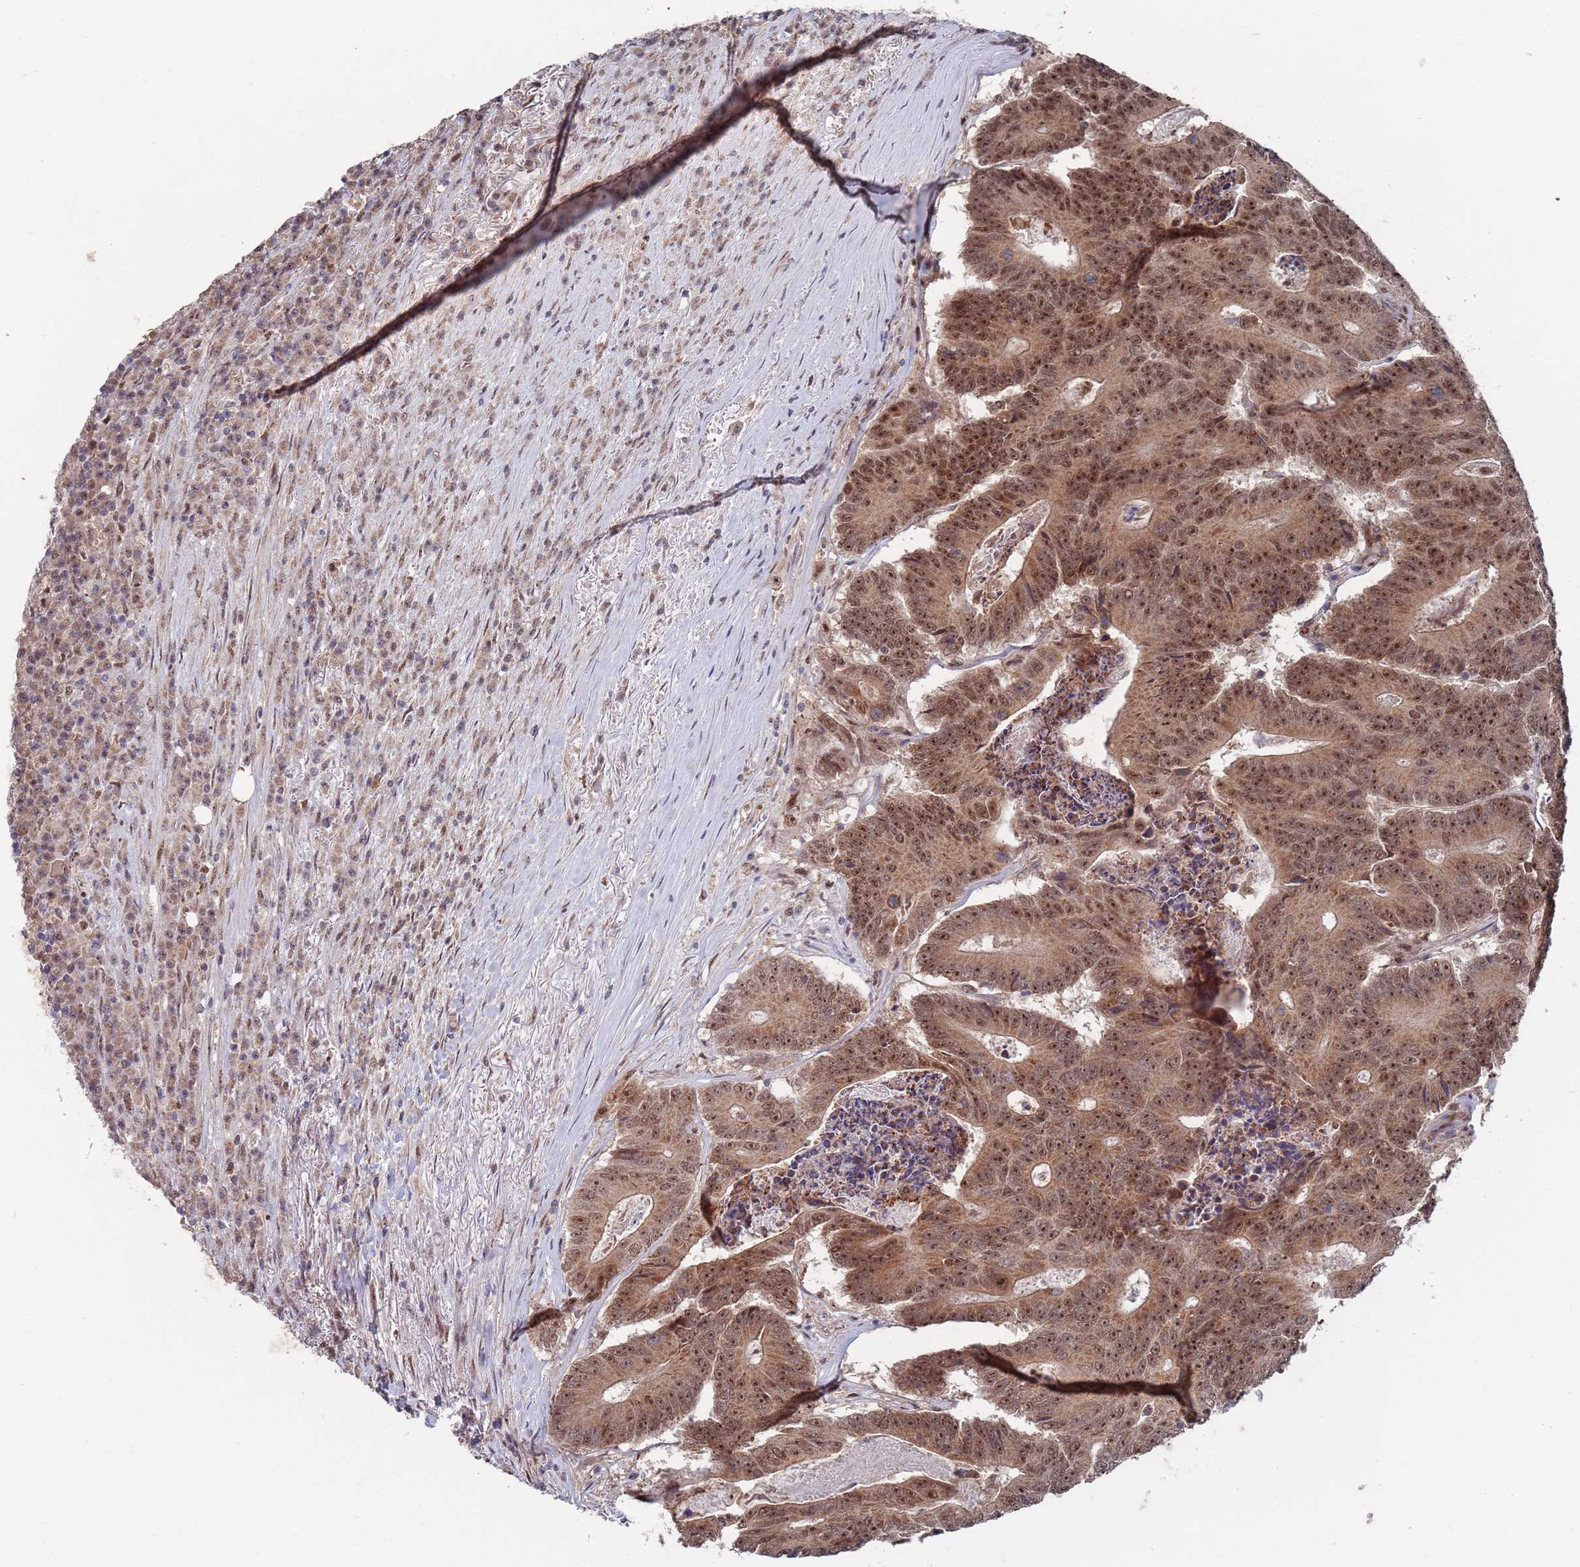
{"staining": {"intensity": "moderate", "quantity": ">75%", "location": "cytoplasmic/membranous,nuclear"}, "tissue": "colorectal cancer", "cell_type": "Tumor cells", "image_type": "cancer", "snomed": [{"axis": "morphology", "description": "Adenocarcinoma, NOS"}, {"axis": "topography", "description": "Colon"}], "caption": "Immunohistochemical staining of human colorectal cancer (adenocarcinoma) reveals medium levels of moderate cytoplasmic/membranous and nuclear protein positivity in approximately >75% of tumor cells.", "gene": "RPP25", "patient": {"sex": "male", "age": 83}}